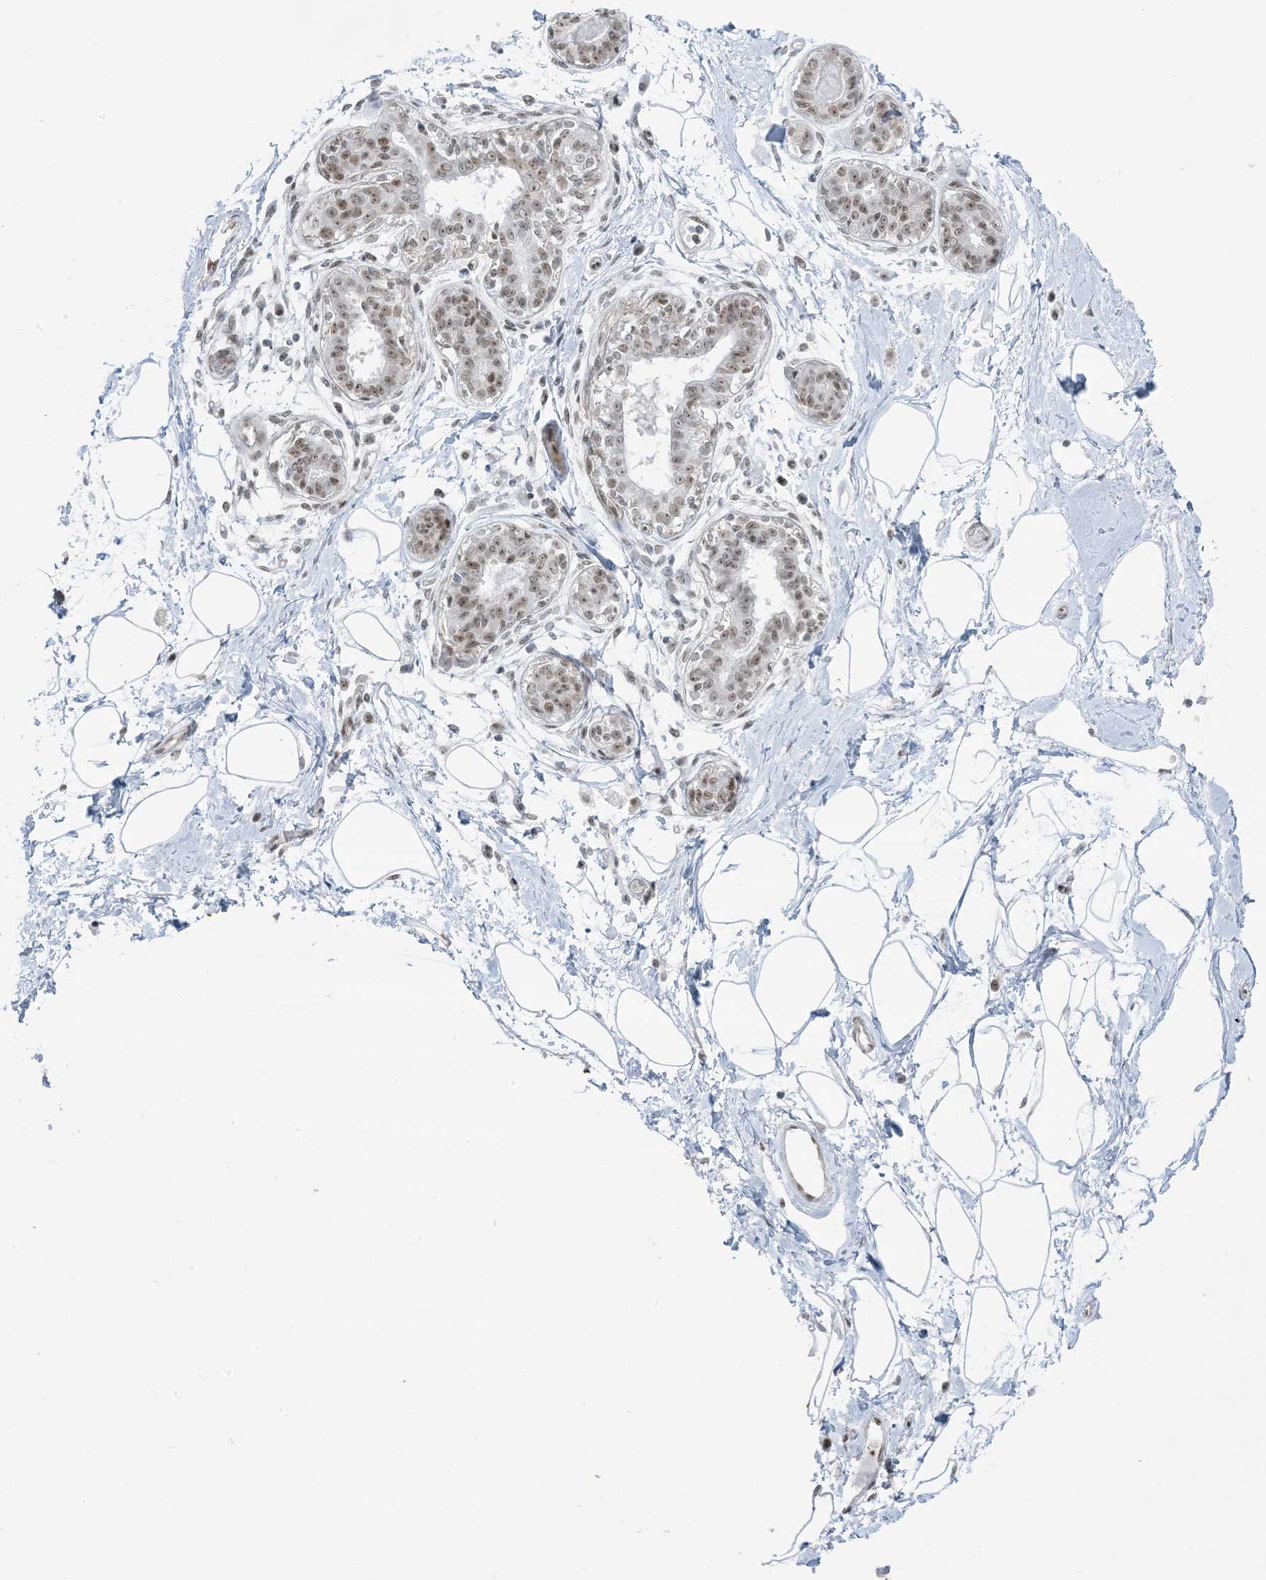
{"staining": {"intensity": "negative", "quantity": "none", "location": "none"}, "tissue": "breast", "cell_type": "Adipocytes", "image_type": "normal", "snomed": [{"axis": "morphology", "description": "Normal tissue, NOS"}, {"axis": "topography", "description": "Breast"}], "caption": "A high-resolution image shows immunohistochemistry staining of normal breast, which reveals no significant positivity in adipocytes. Brightfield microscopy of IHC stained with DAB (brown) and hematoxylin (blue), captured at high magnification.", "gene": "ZNF787", "patient": {"sex": "female", "age": 45}}